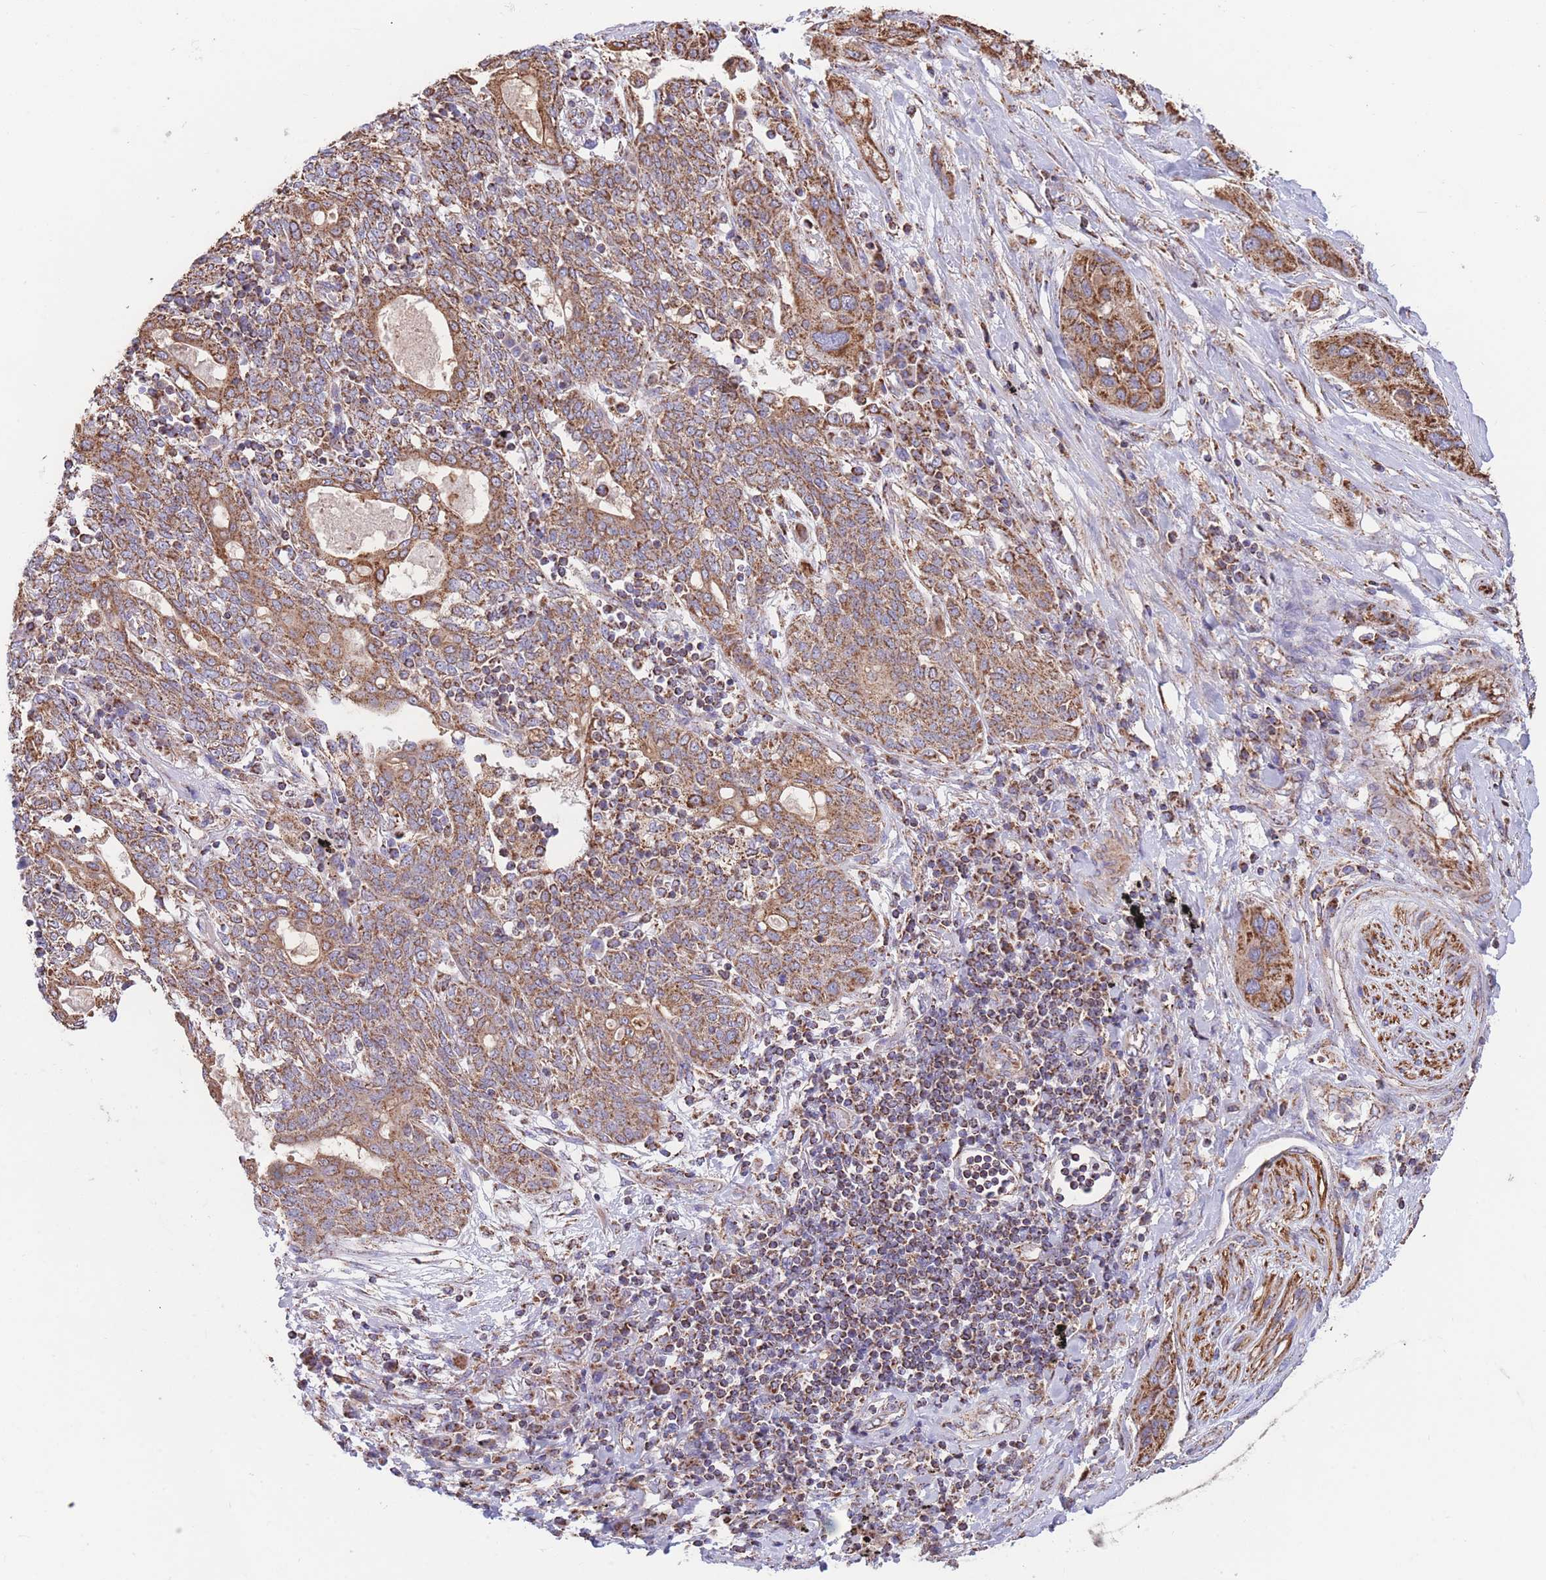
{"staining": {"intensity": "moderate", "quantity": ">75%", "location": "cytoplasmic/membranous"}, "tissue": "lung cancer", "cell_type": "Tumor cells", "image_type": "cancer", "snomed": [{"axis": "morphology", "description": "Squamous cell carcinoma, NOS"}, {"axis": "topography", "description": "Lung"}], "caption": "Lung cancer (squamous cell carcinoma) was stained to show a protein in brown. There is medium levels of moderate cytoplasmic/membranous positivity in approximately >75% of tumor cells.", "gene": "FKBP8", "patient": {"sex": "female", "age": 70}}